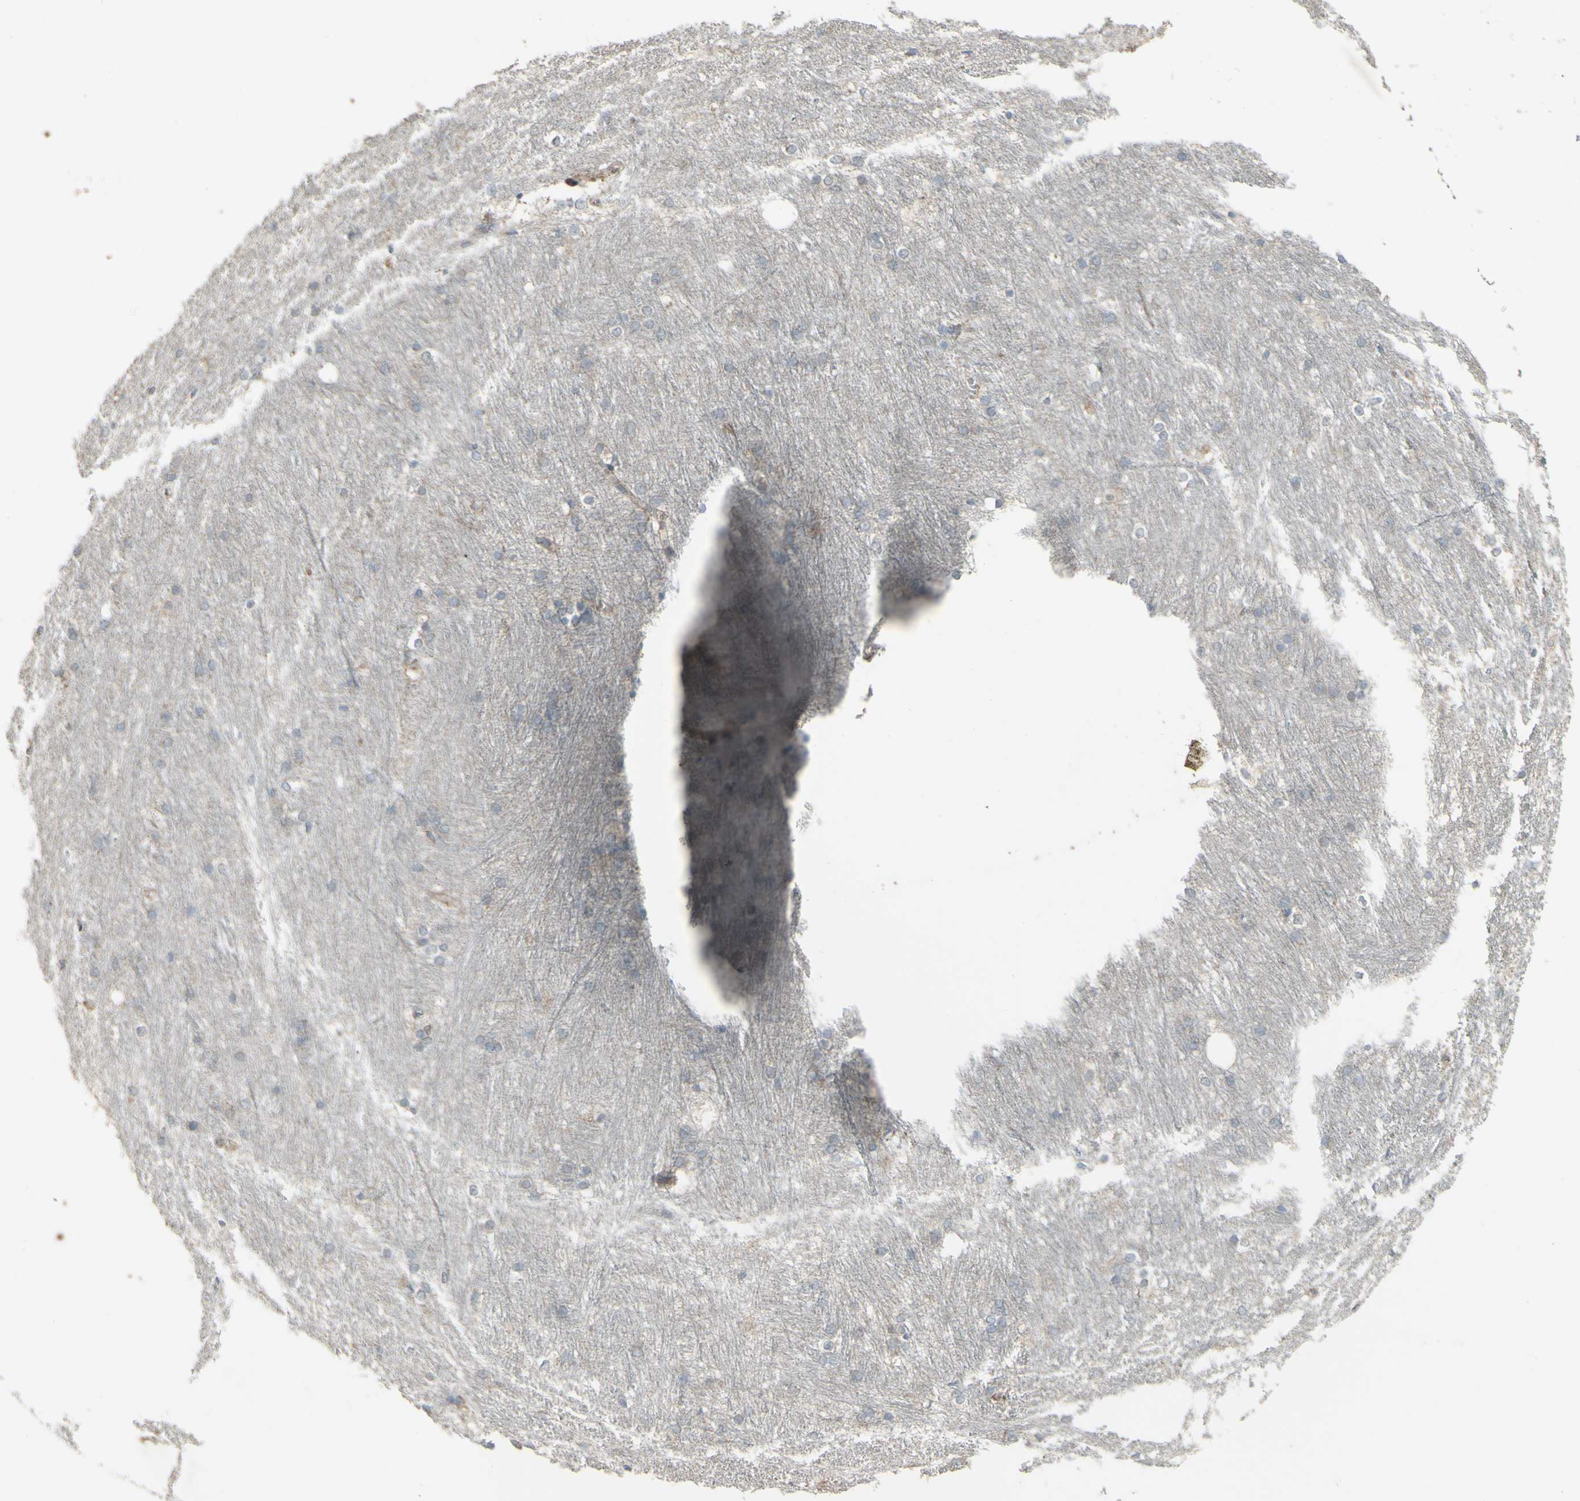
{"staining": {"intensity": "negative", "quantity": "none", "location": "none"}, "tissue": "caudate", "cell_type": "Glial cells", "image_type": "normal", "snomed": [{"axis": "morphology", "description": "Normal tissue, NOS"}, {"axis": "topography", "description": "Lateral ventricle wall"}], "caption": "DAB immunohistochemical staining of unremarkable human caudate reveals no significant positivity in glial cells. (DAB IHC, high magnification).", "gene": "GRAMD1B", "patient": {"sex": "female", "age": 19}}